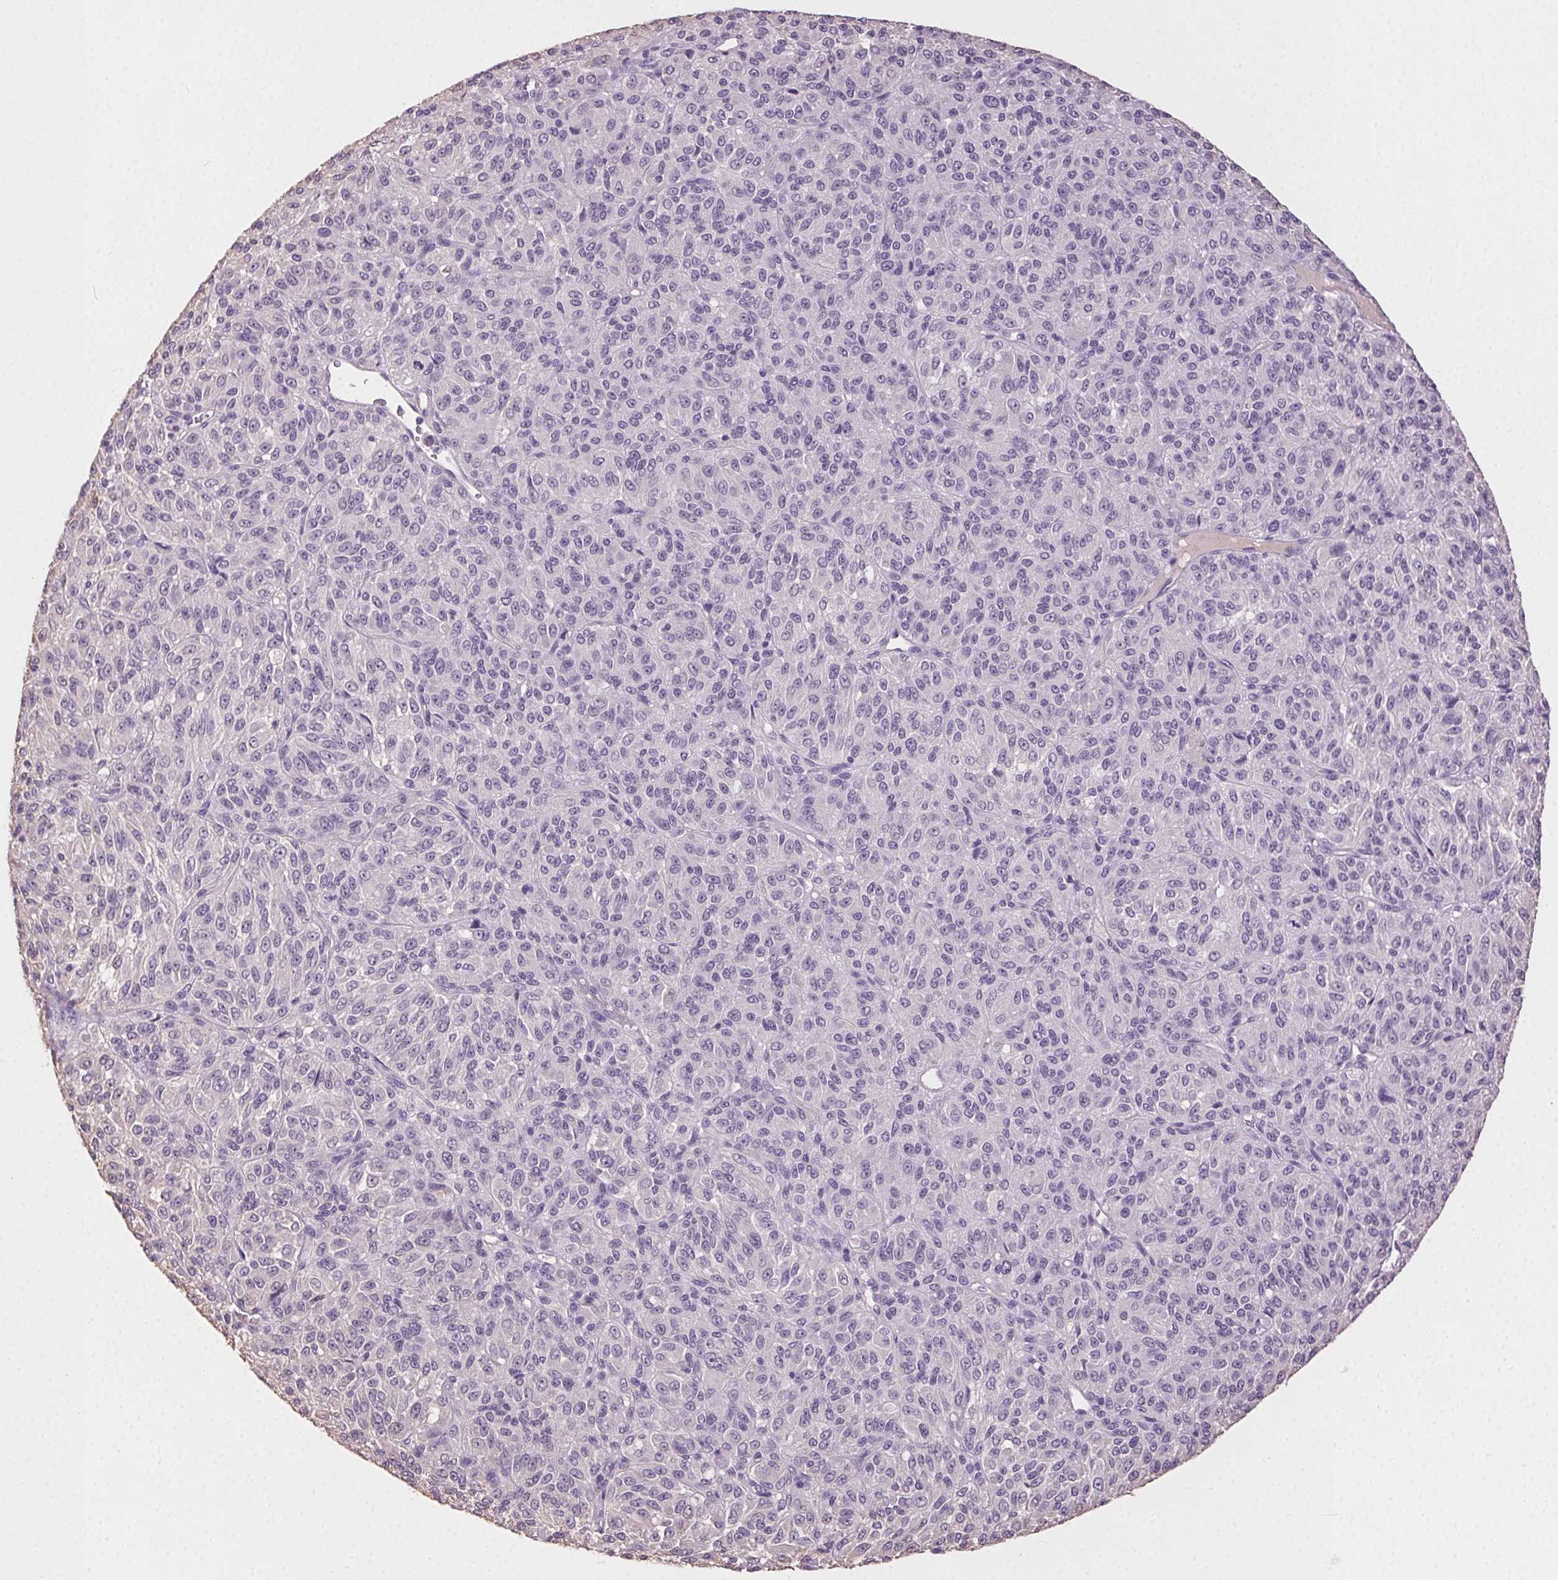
{"staining": {"intensity": "negative", "quantity": "none", "location": "none"}, "tissue": "melanoma", "cell_type": "Tumor cells", "image_type": "cancer", "snomed": [{"axis": "morphology", "description": "Malignant melanoma, Metastatic site"}, {"axis": "topography", "description": "Brain"}], "caption": "A photomicrograph of human melanoma is negative for staining in tumor cells. (Stains: DAB IHC with hematoxylin counter stain, Microscopy: brightfield microscopy at high magnification).", "gene": "SYCE2", "patient": {"sex": "female", "age": 56}}